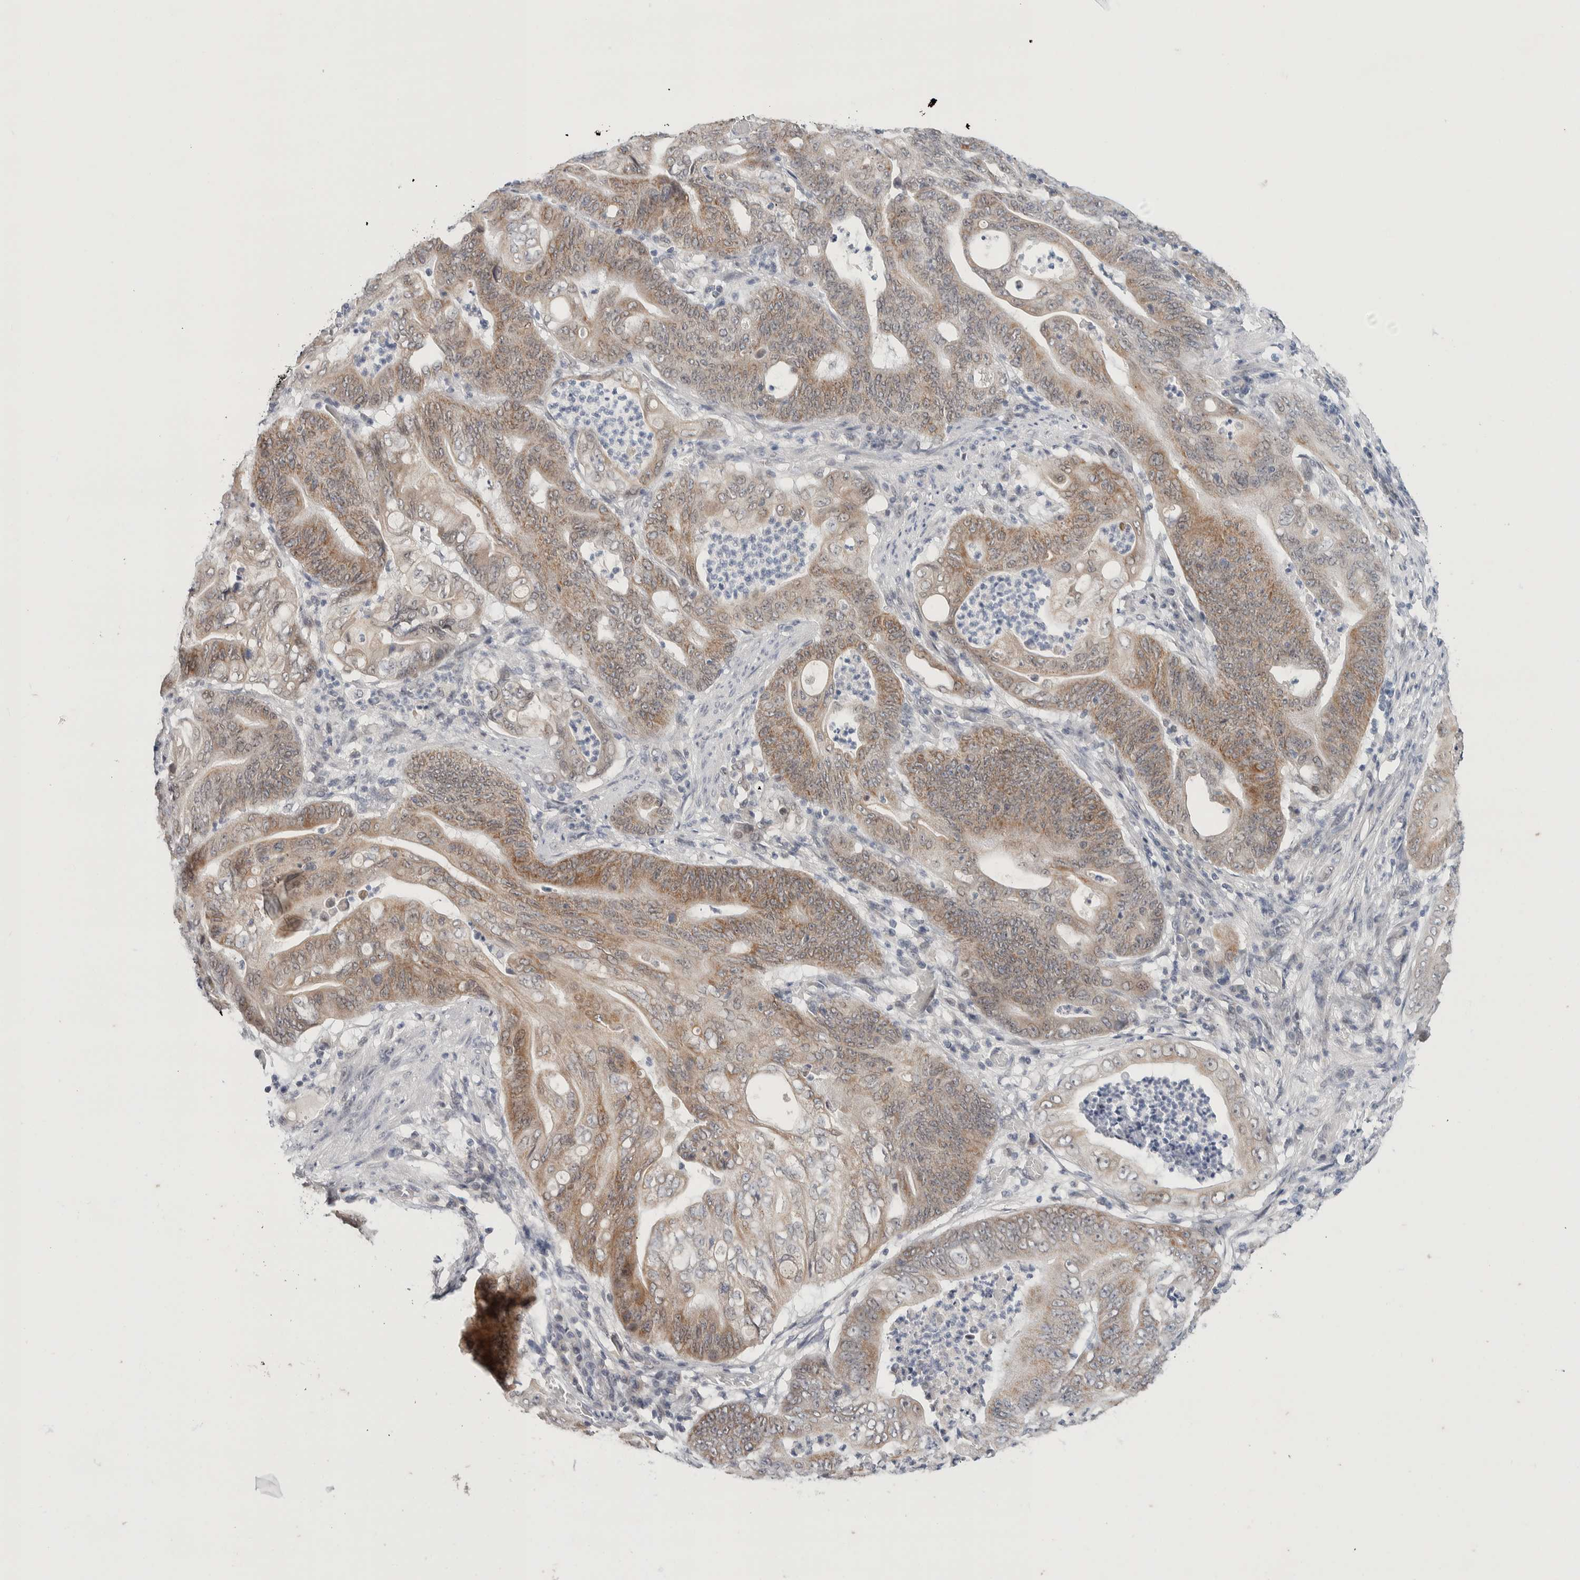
{"staining": {"intensity": "moderate", "quantity": ">75%", "location": "cytoplasmic/membranous"}, "tissue": "stomach cancer", "cell_type": "Tumor cells", "image_type": "cancer", "snomed": [{"axis": "morphology", "description": "Adenocarcinoma, NOS"}, {"axis": "topography", "description": "Stomach"}], "caption": "Immunohistochemical staining of human adenocarcinoma (stomach) displays medium levels of moderate cytoplasmic/membranous protein positivity in approximately >75% of tumor cells. (brown staining indicates protein expression, while blue staining denotes nuclei).", "gene": "CRAT", "patient": {"sex": "female", "age": 73}}